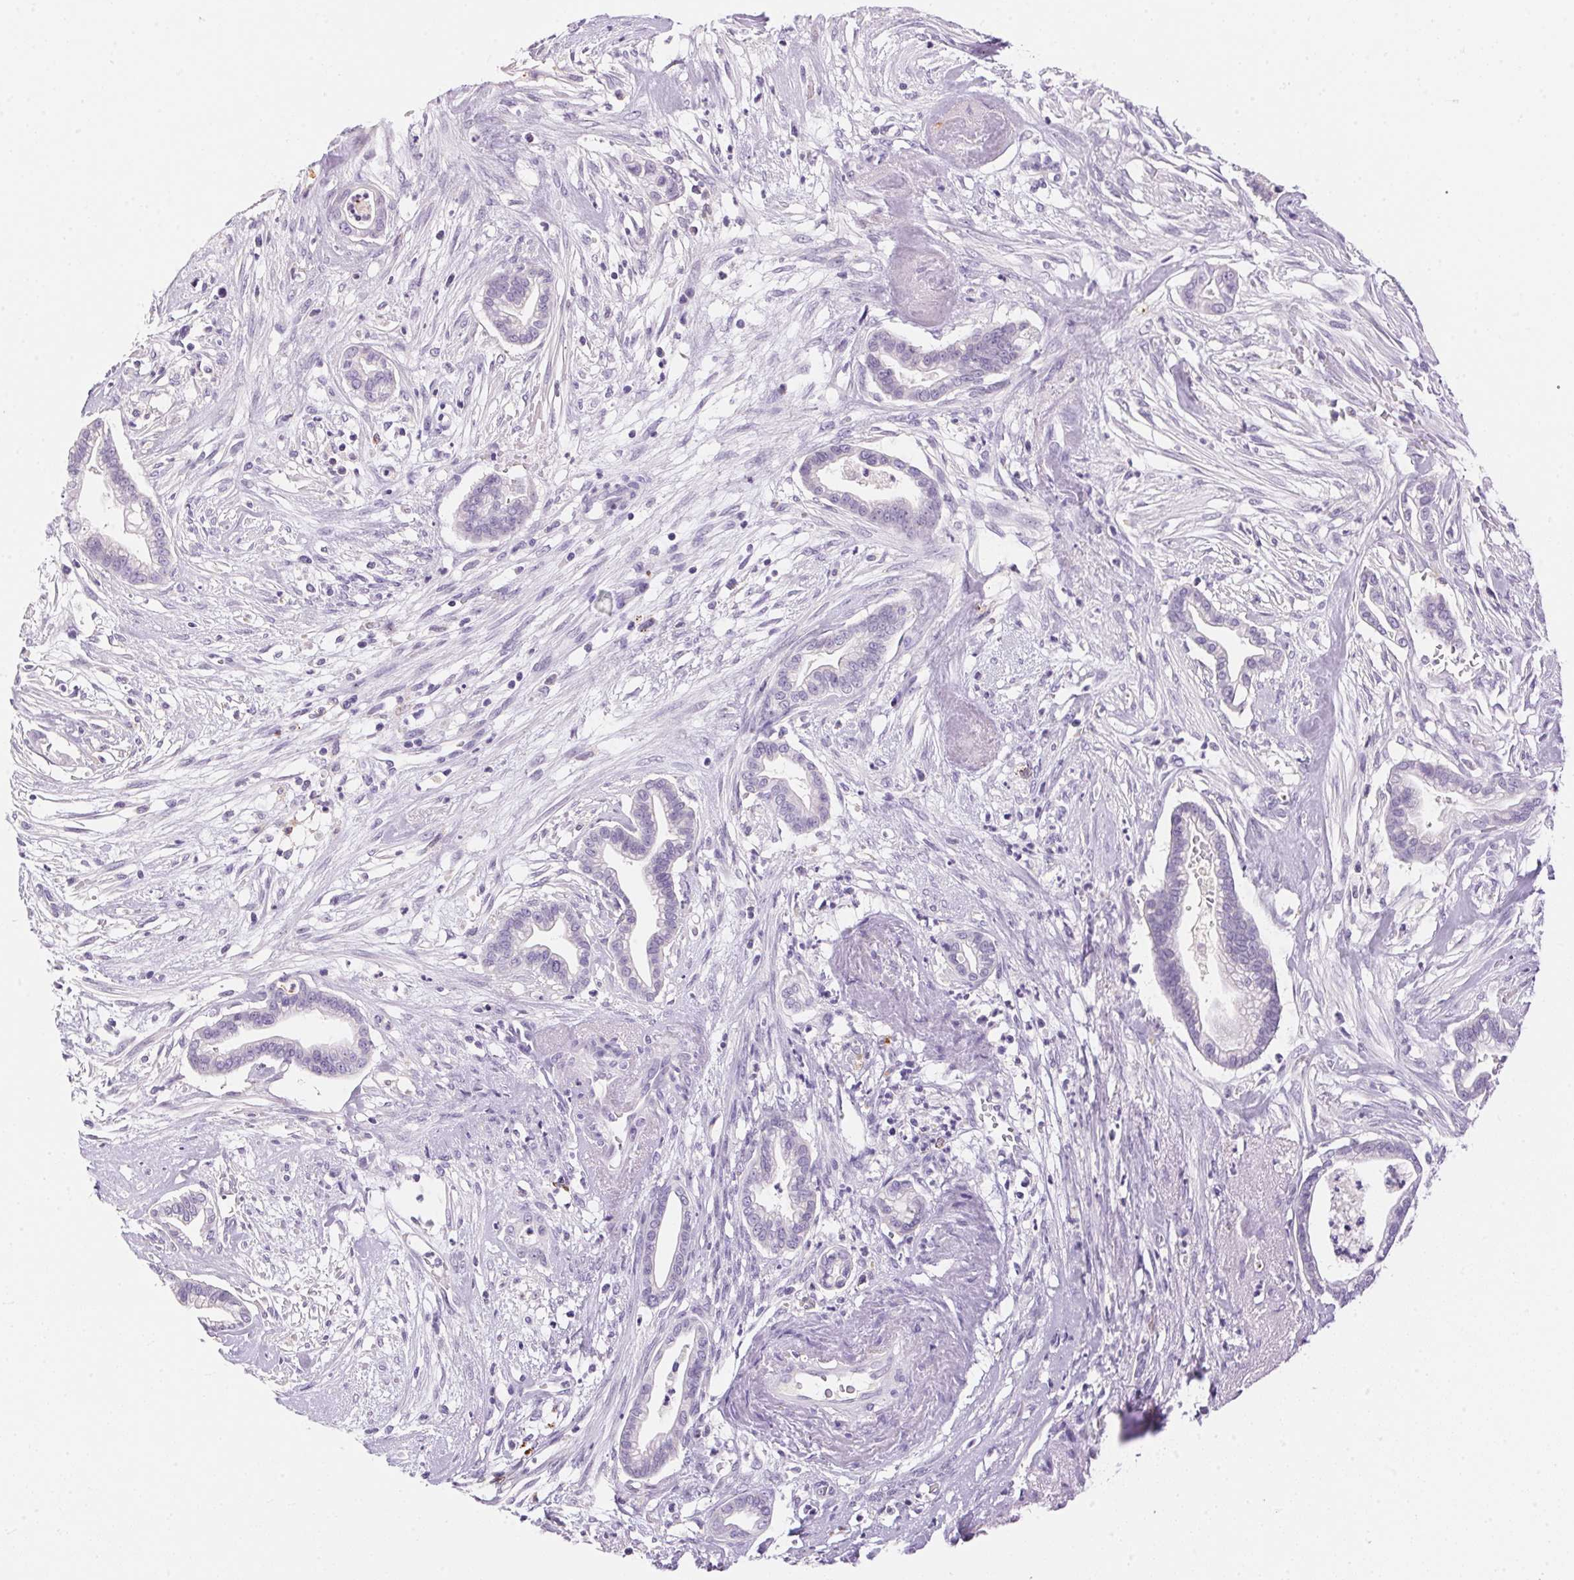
{"staining": {"intensity": "negative", "quantity": "none", "location": "none"}, "tissue": "cervical cancer", "cell_type": "Tumor cells", "image_type": "cancer", "snomed": [{"axis": "morphology", "description": "Adenocarcinoma, NOS"}, {"axis": "topography", "description": "Cervix"}], "caption": "The photomicrograph exhibits no staining of tumor cells in cervical cancer (adenocarcinoma).", "gene": "PNLIPRP3", "patient": {"sex": "female", "age": 62}}